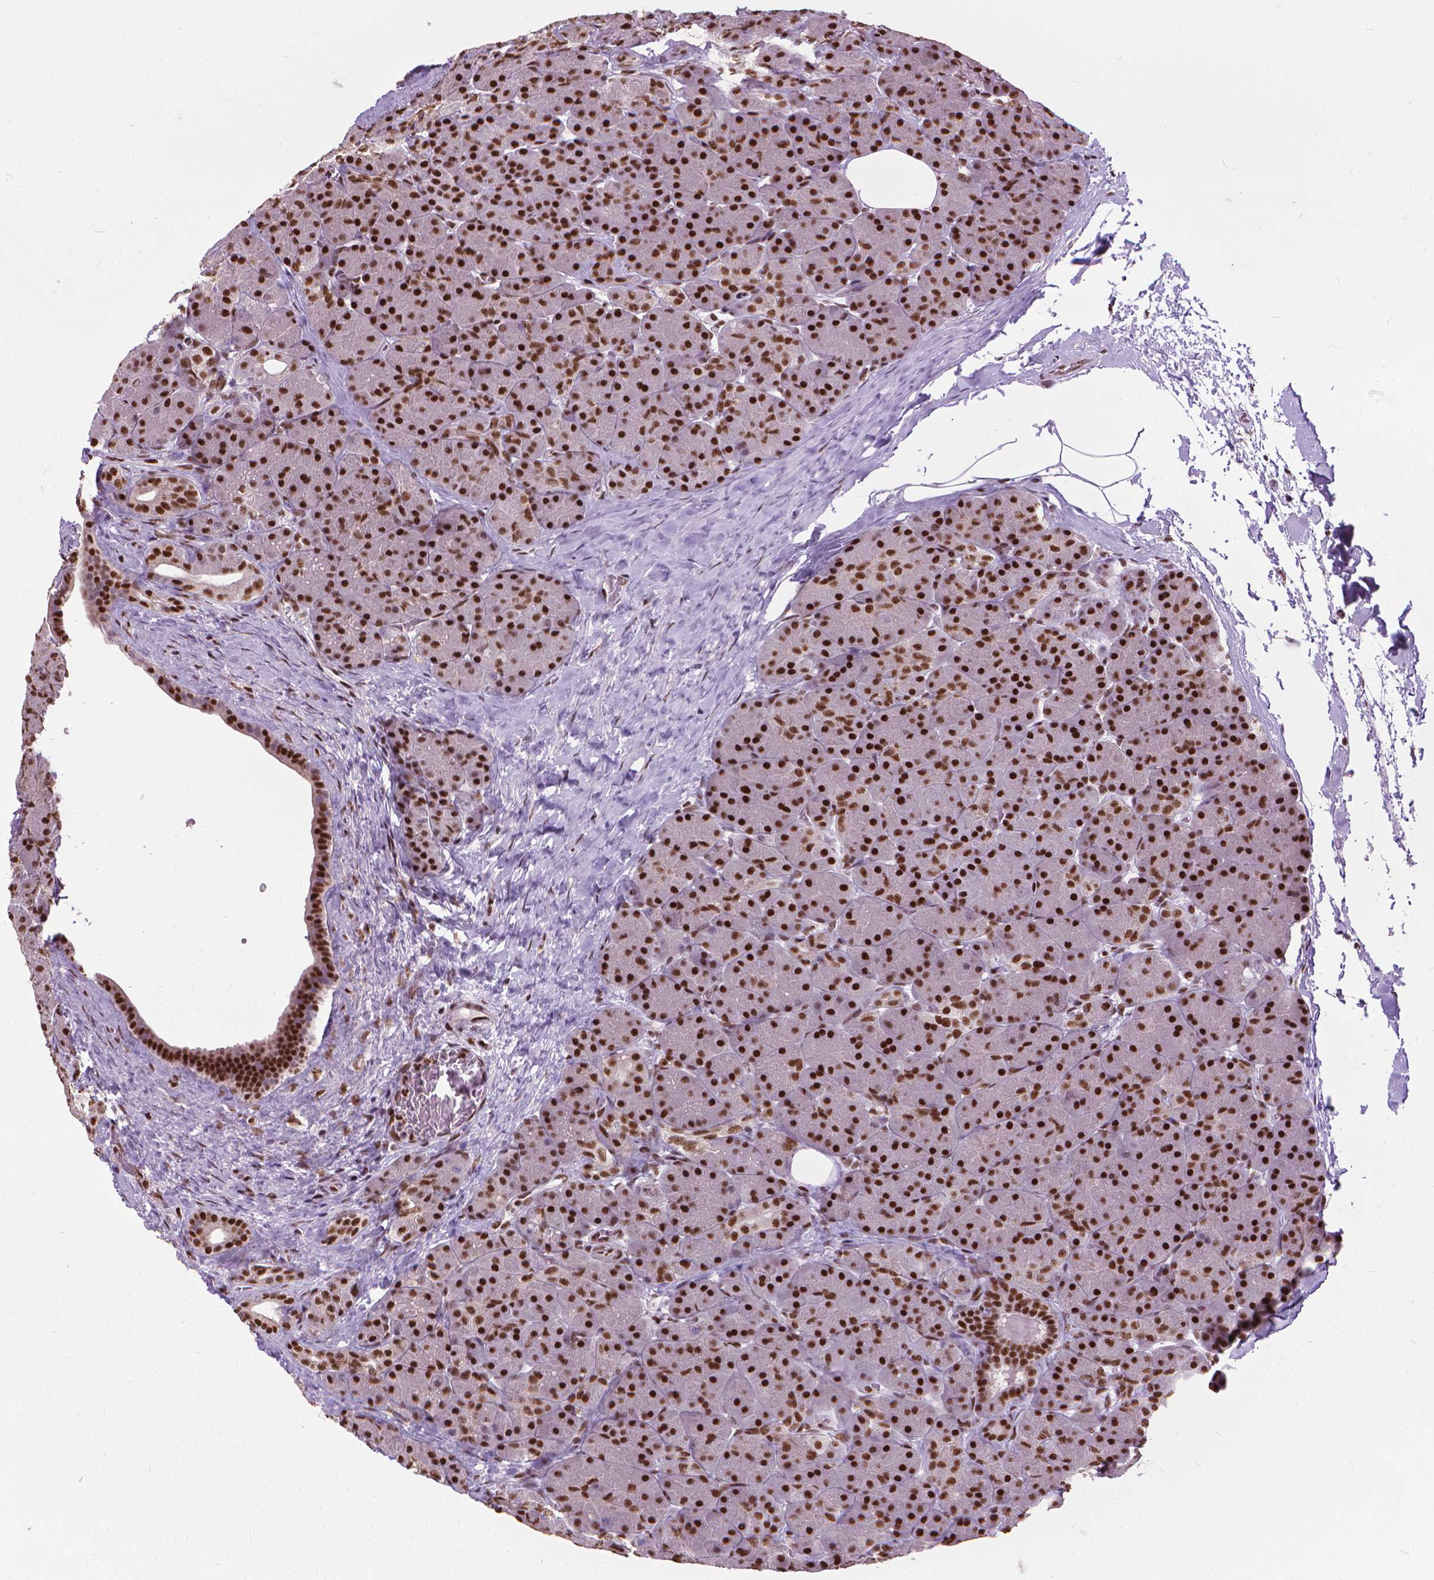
{"staining": {"intensity": "strong", "quantity": ">75%", "location": "nuclear"}, "tissue": "pancreas", "cell_type": "Exocrine glandular cells", "image_type": "normal", "snomed": [{"axis": "morphology", "description": "Normal tissue, NOS"}, {"axis": "topography", "description": "Pancreas"}], "caption": "High-magnification brightfield microscopy of benign pancreas stained with DAB (3,3'-diaminobenzidine) (brown) and counterstained with hematoxylin (blue). exocrine glandular cells exhibit strong nuclear staining is seen in about>75% of cells.", "gene": "AKAP8", "patient": {"sex": "male", "age": 57}}